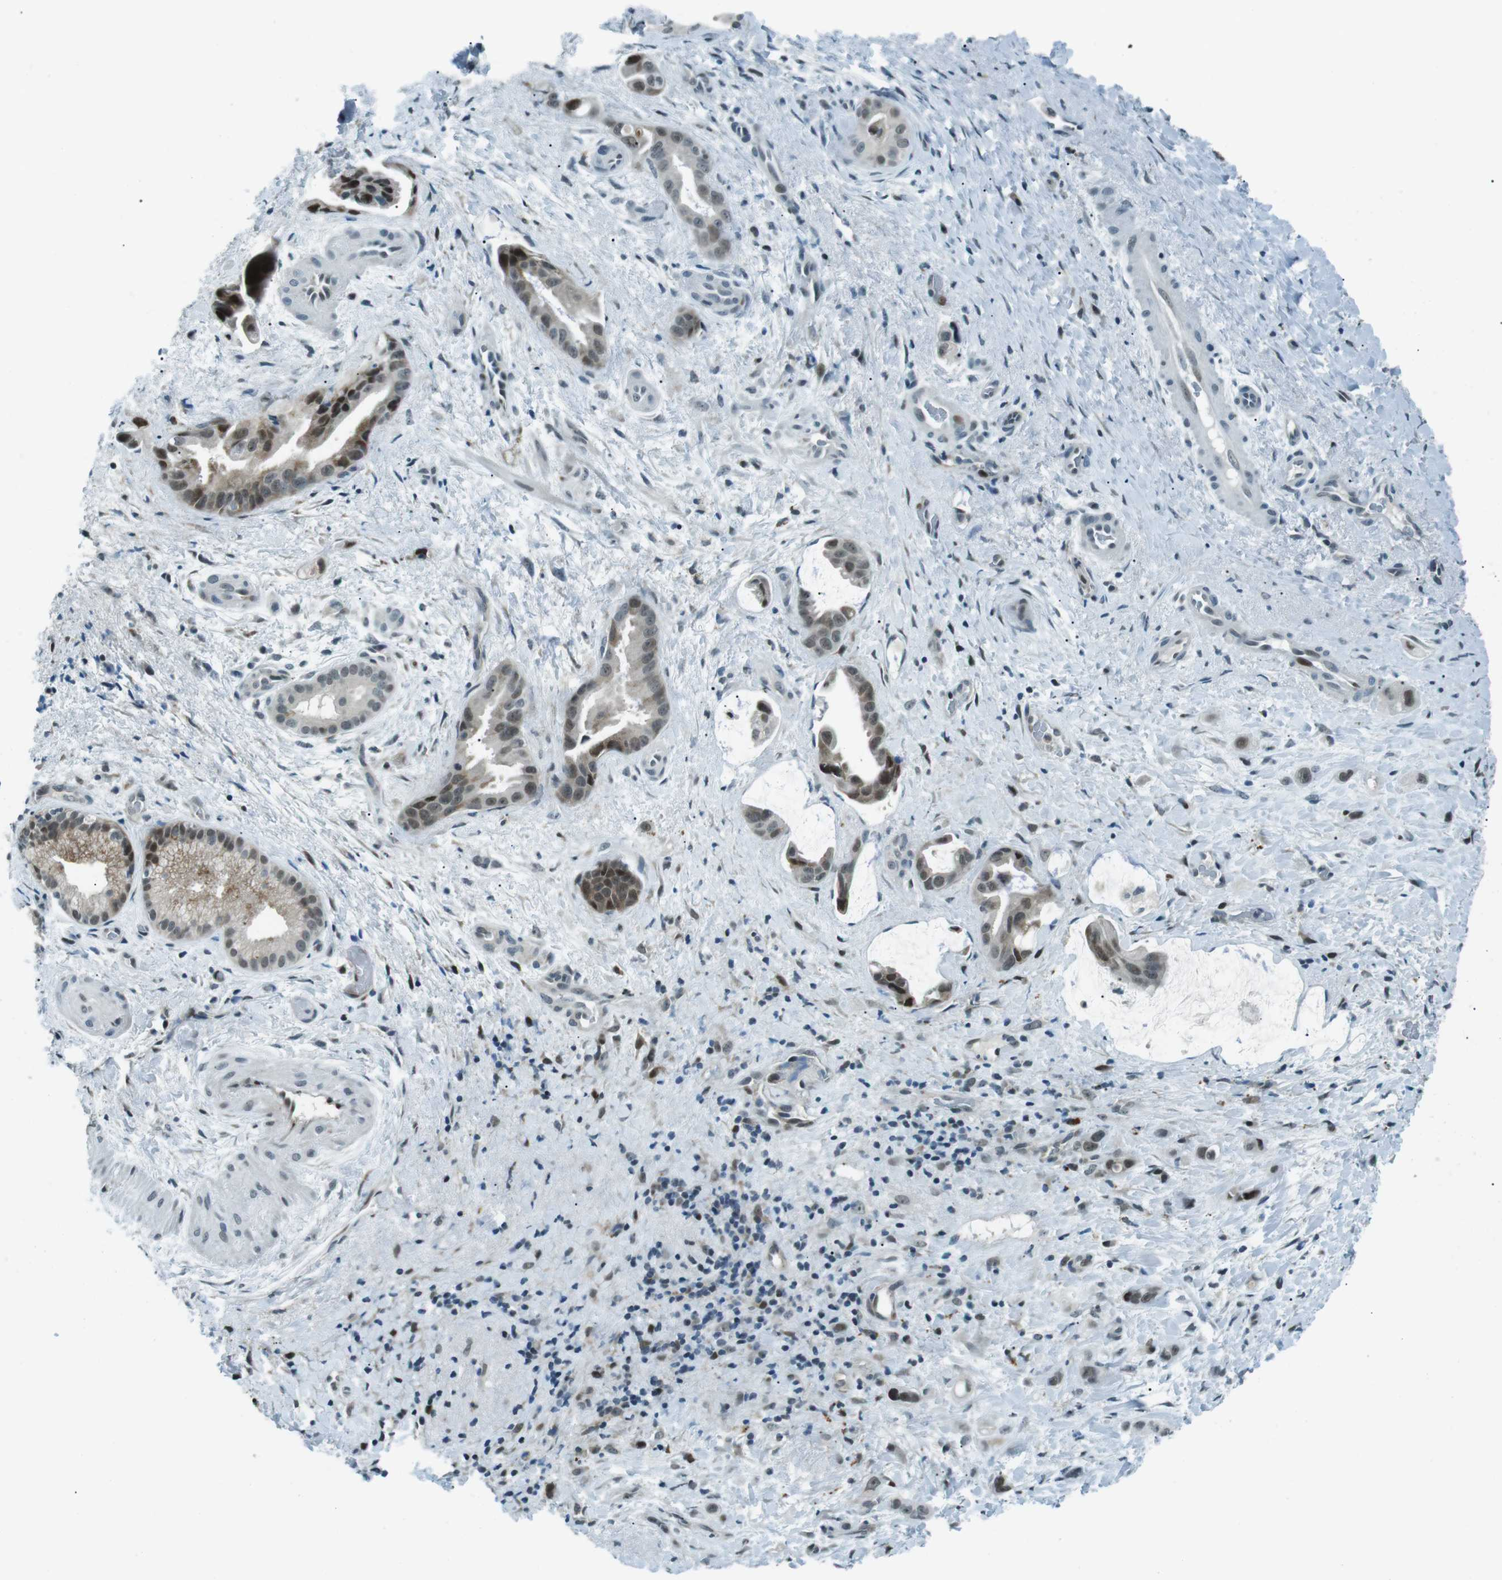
{"staining": {"intensity": "moderate", "quantity": "25%-75%", "location": "nuclear"}, "tissue": "liver cancer", "cell_type": "Tumor cells", "image_type": "cancer", "snomed": [{"axis": "morphology", "description": "Cholangiocarcinoma"}, {"axis": "topography", "description": "Liver"}], "caption": "Cholangiocarcinoma (liver) was stained to show a protein in brown. There is medium levels of moderate nuclear positivity in about 25%-75% of tumor cells. (DAB (3,3'-diaminobenzidine) IHC with brightfield microscopy, high magnification).", "gene": "PJA1", "patient": {"sex": "female", "age": 65}}